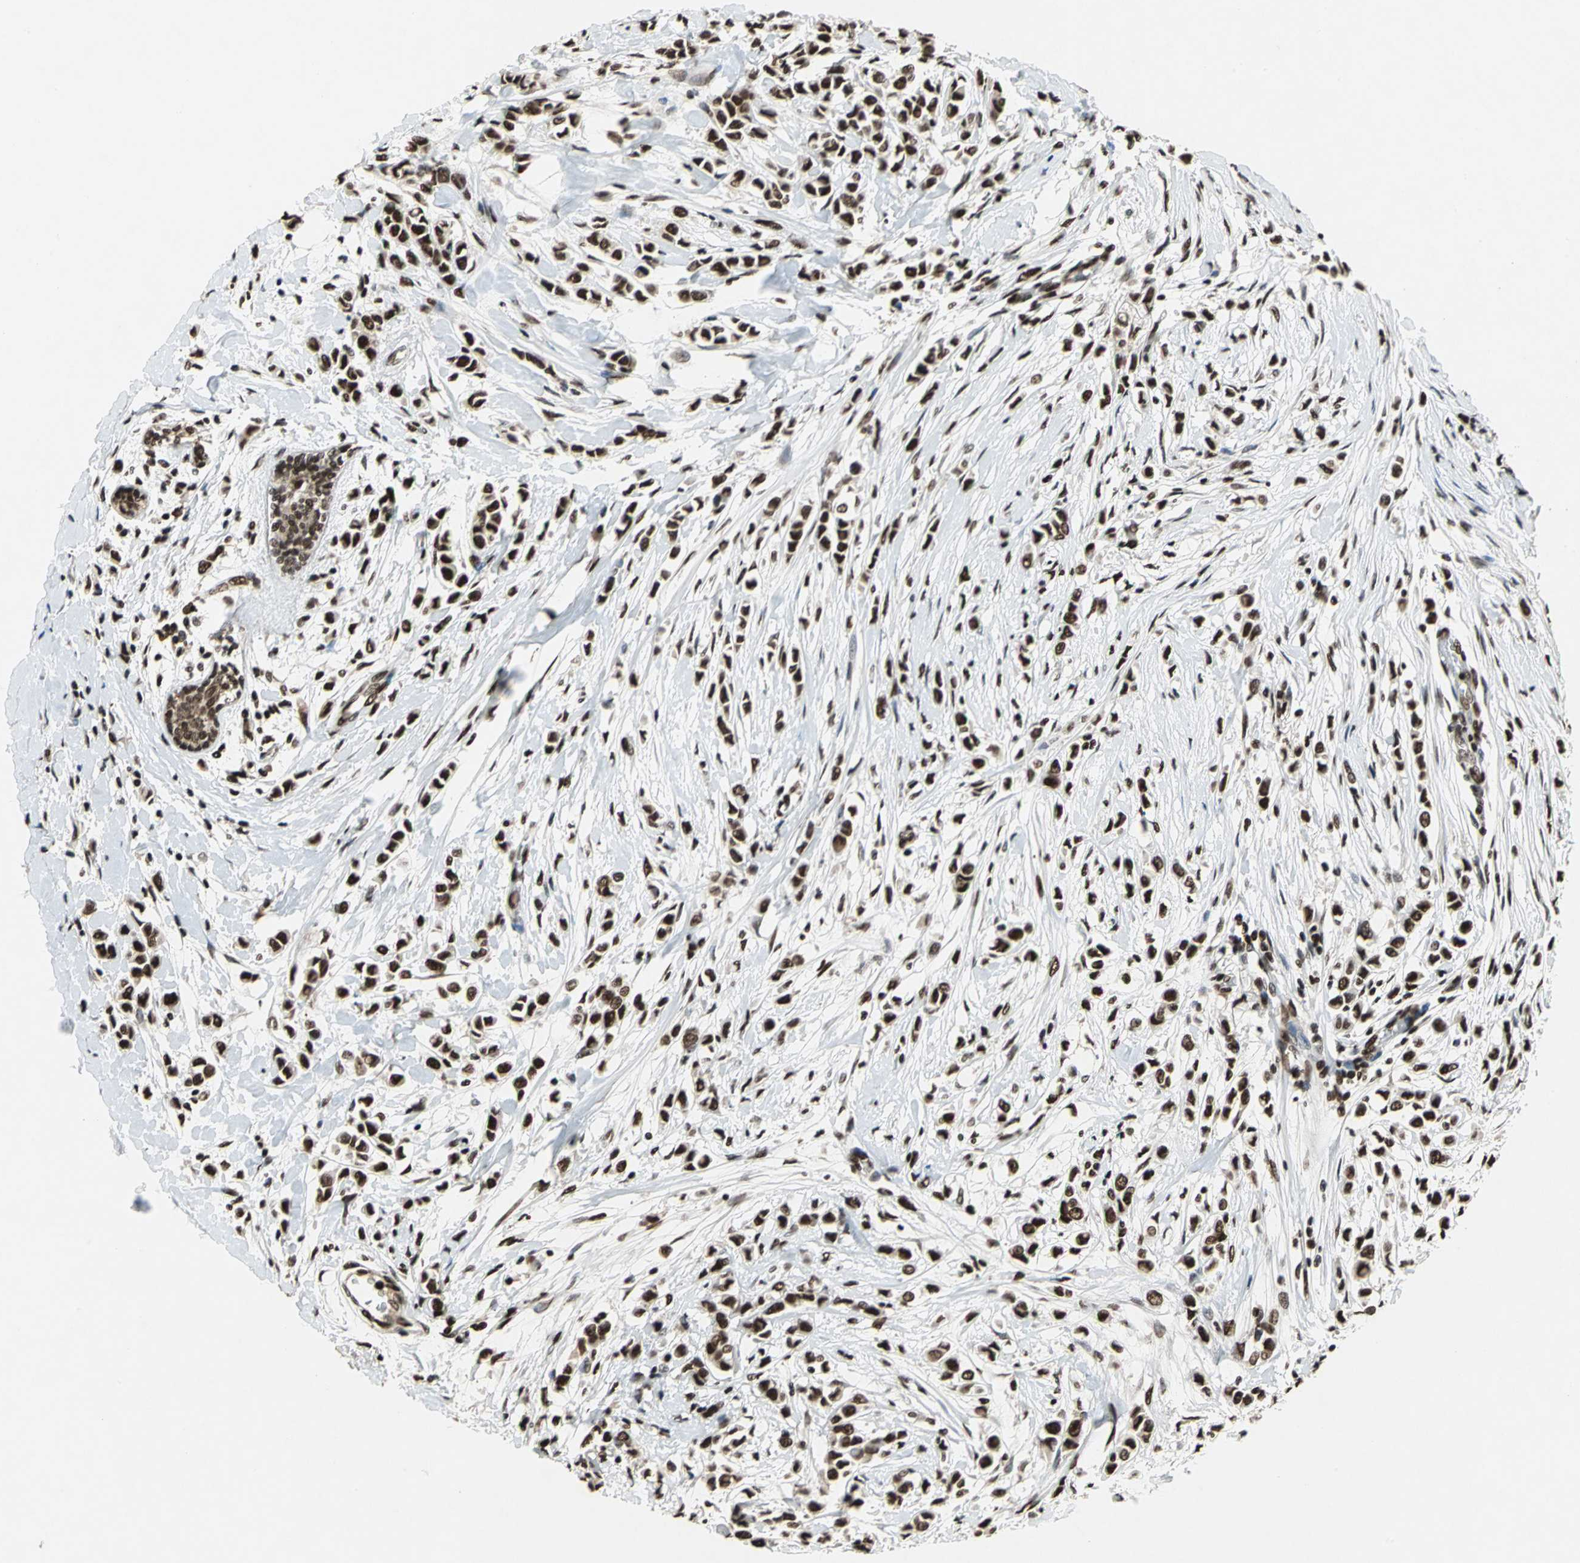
{"staining": {"intensity": "strong", "quantity": ">75%", "location": "nuclear"}, "tissue": "breast cancer", "cell_type": "Tumor cells", "image_type": "cancer", "snomed": [{"axis": "morphology", "description": "Lobular carcinoma"}, {"axis": "topography", "description": "Breast"}], "caption": "The histopathology image demonstrates immunohistochemical staining of breast cancer (lobular carcinoma). There is strong nuclear expression is appreciated in about >75% of tumor cells.", "gene": "MTA2", "patient": {"sex": "female", "age": 51}}